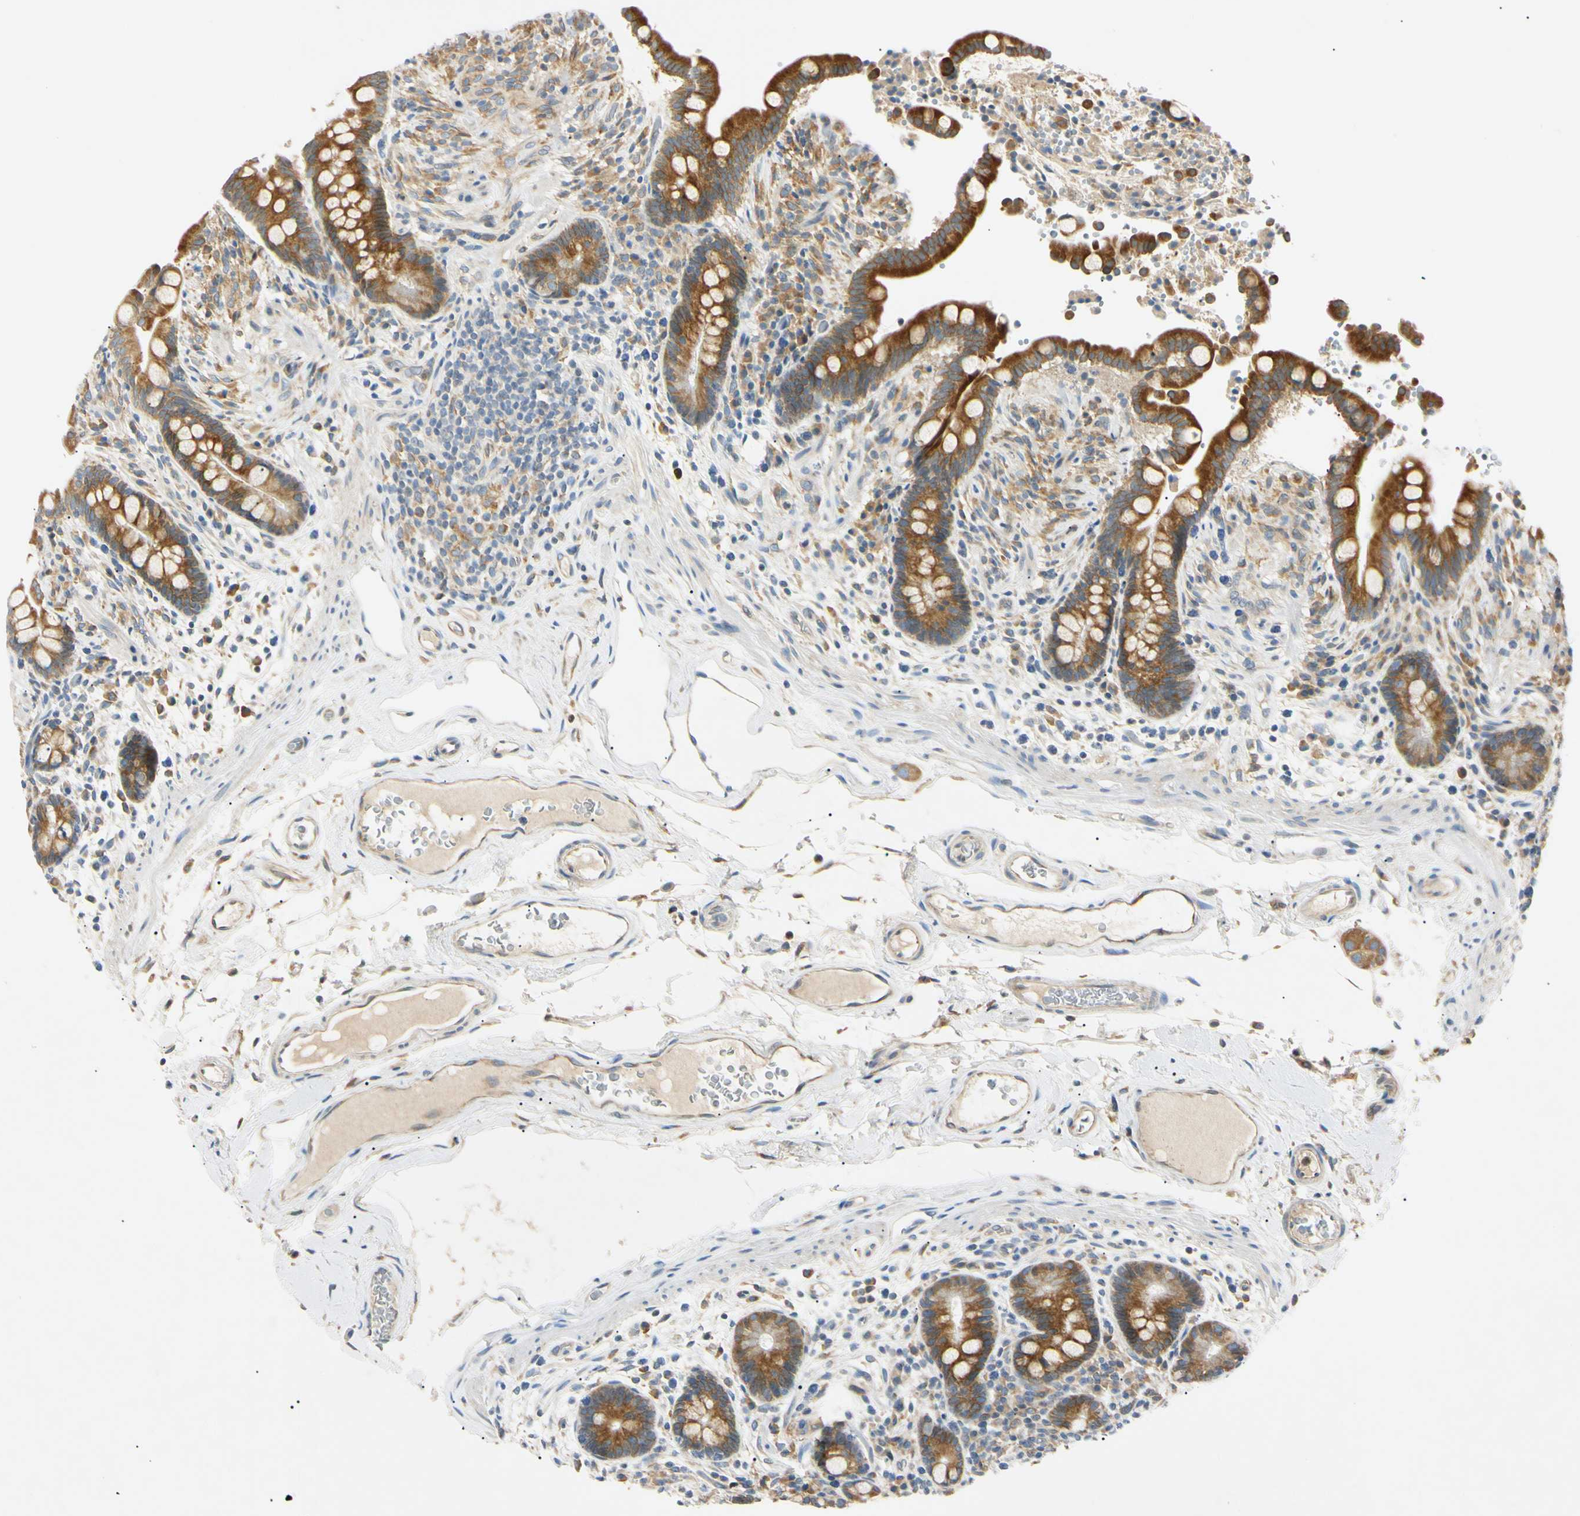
{"staining": {"intensity": "weak", "quantity": "25%-75%", "location": "cytoplasmic/membranous"}, "tissue": "colon", "cell_type": "Endothelial cells", "image_type": "normal", "snomed": [{"axis": "morphology", "description": "Normal tissue, NOS"}, {"axis": "topography", "description": "Colon"}], "caption": "Endothelial cells show low levels of weak cytoplasmic/membranous positivity in about 25%-75% of cells in normal colon.", "gene": "DNAJB12", "patient": {"sex": "male", "age": 73}}